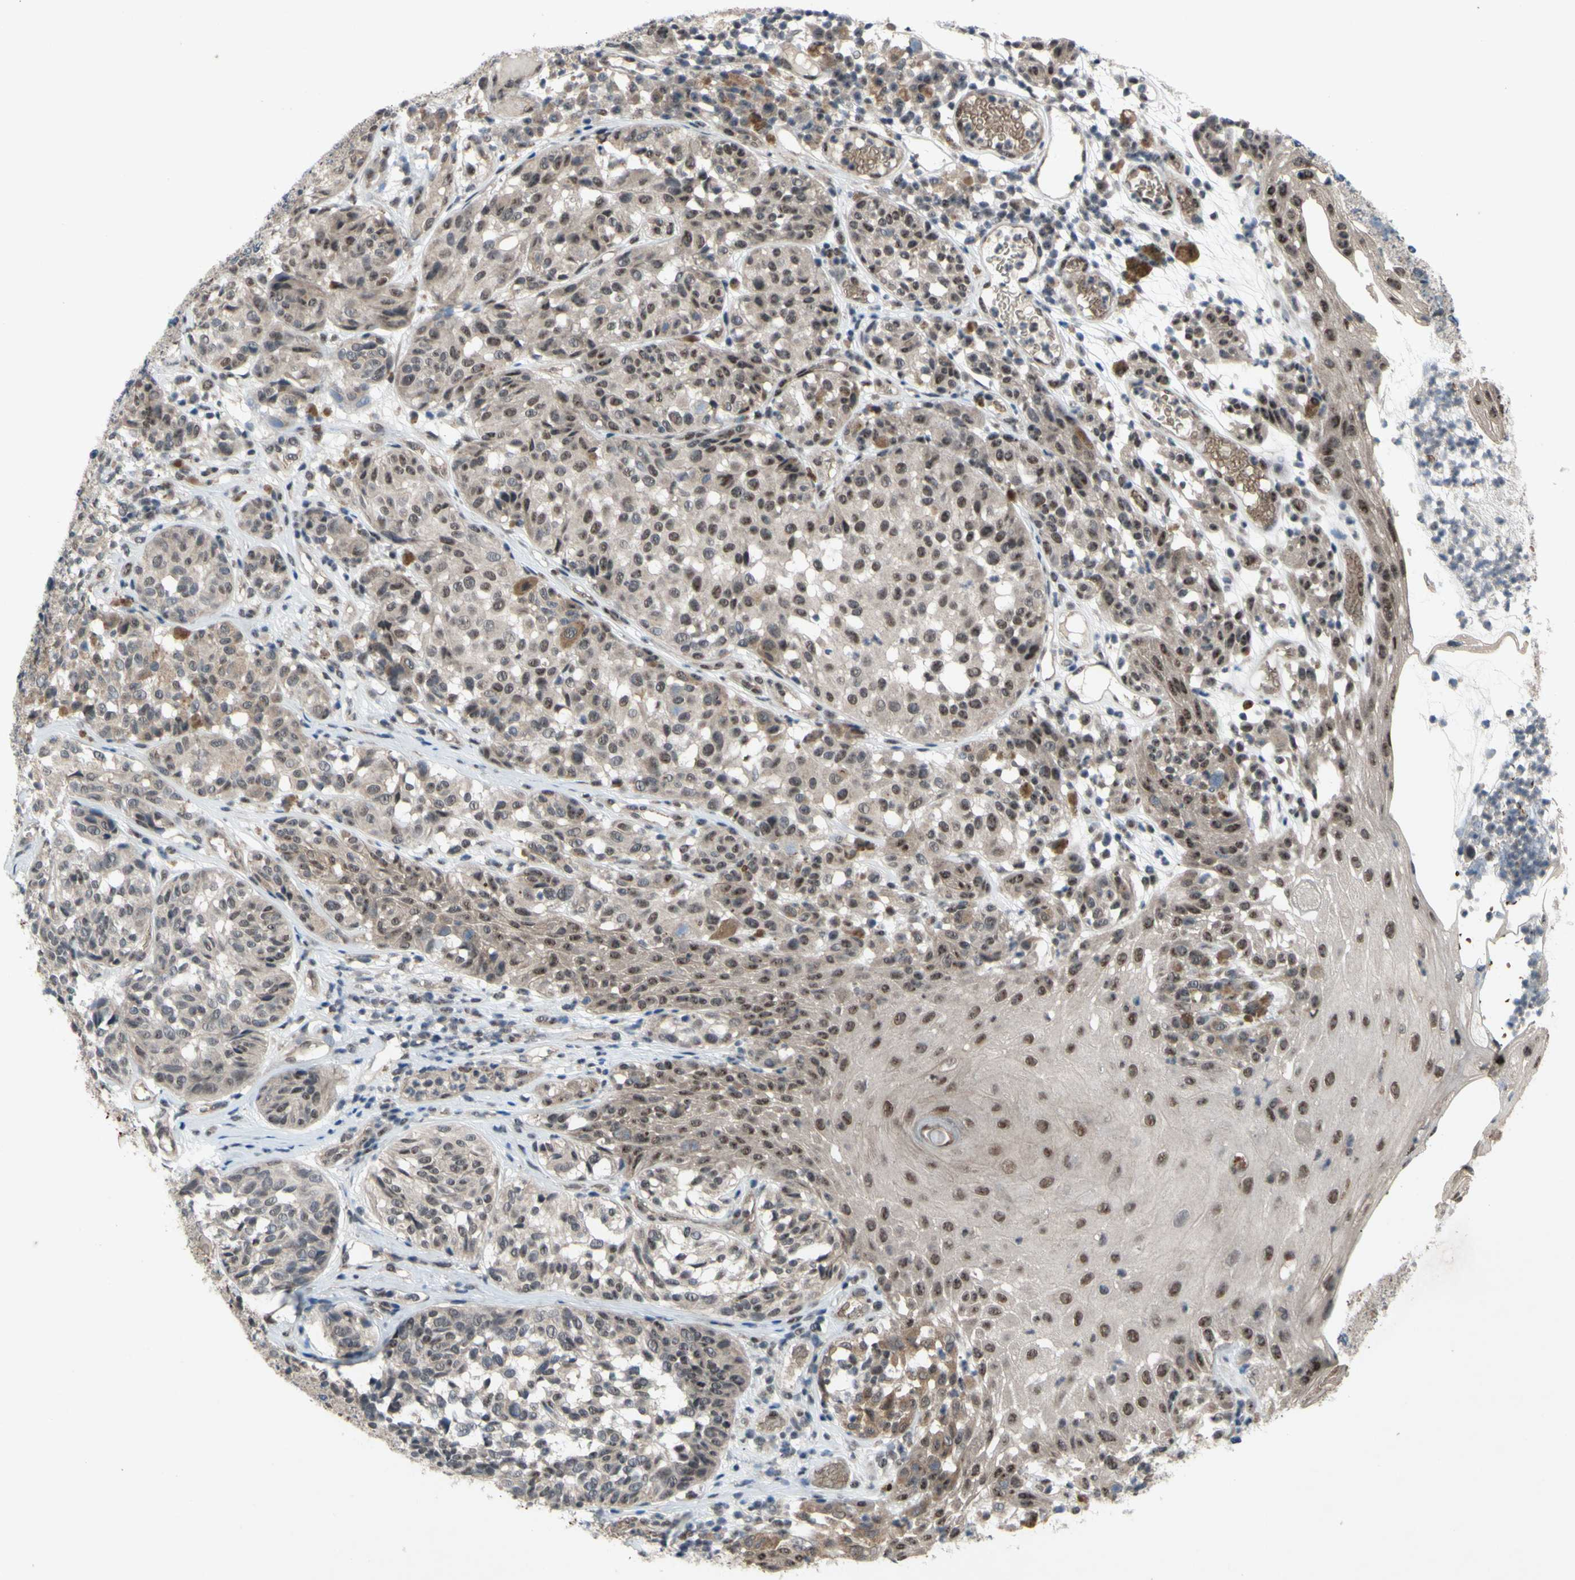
{"staining": {"intensity": "moderate", "quantity": ">75%", "location": "cytoplasmic/membranous,nuclear"}, "tissue": "melanoma", "cell_type": "Tumor cells", "image_type": "cancer", "snomed": [{"axis": "morphology", "description": "Malignant melanoma, NOS"}, {"axis": "topography", "description": "Skin"}], "caption": "High-power microscopy captured an immunohistochemistry (IHC) image of malignant melanoma, revealing moderate cytoplasmic/membranous and nuclear positivity in about >75% of tumor cells. The protein is shown in brown color, while the nuclei are stained blue.", "gene": "TRDMT1", "patient": {"sex": "female", "age": 46}}